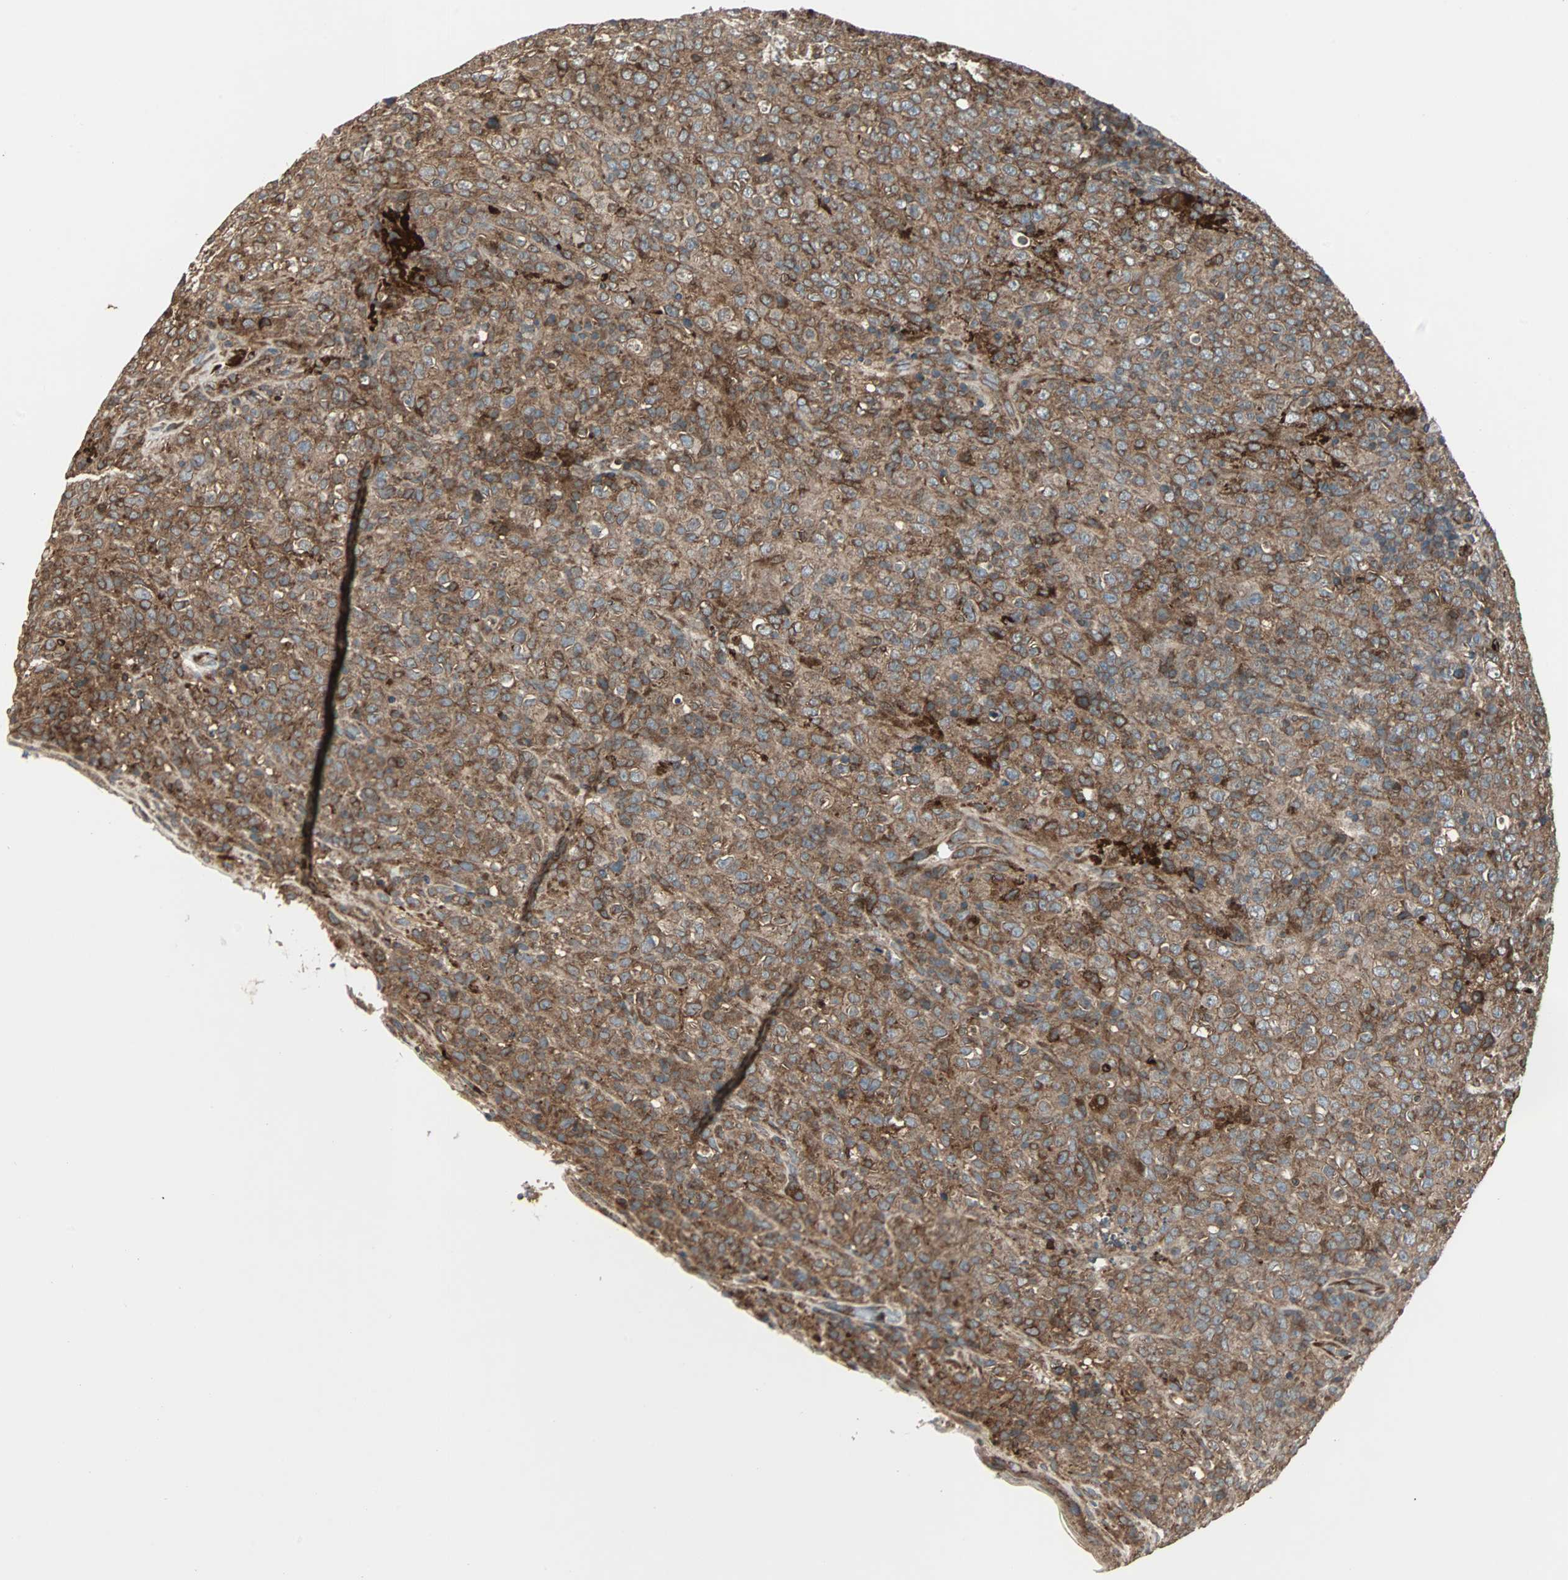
{"staining": {"intensity": "strong", "quantity": ">75%", "location": "cytoplasmic/membranous"}, "tissue": "lymphoma", "cell_type": "Tumor cells", "image_type": "cancer", "snomed": [{"axis": "morphology", "description": "Malignant lymphoma, non-Hodgkin's type, High grade"}, {"axis": "topography", "description": "Tonsil"}], "caption": "The immunohistochemical stain labels strong cytoplasmic/membranous expression in tumor cells of malignant lymphoma, non-Hodgkin's type (high-grade) tissue. (Stains: DAB (3,3'-diaminobenzidine) in brown, nuclei in blue, Microscopy: brightfield microscopy at high magnification).", "gene": "RAB7A", "patient": {"sex": "female", "age": 36}}